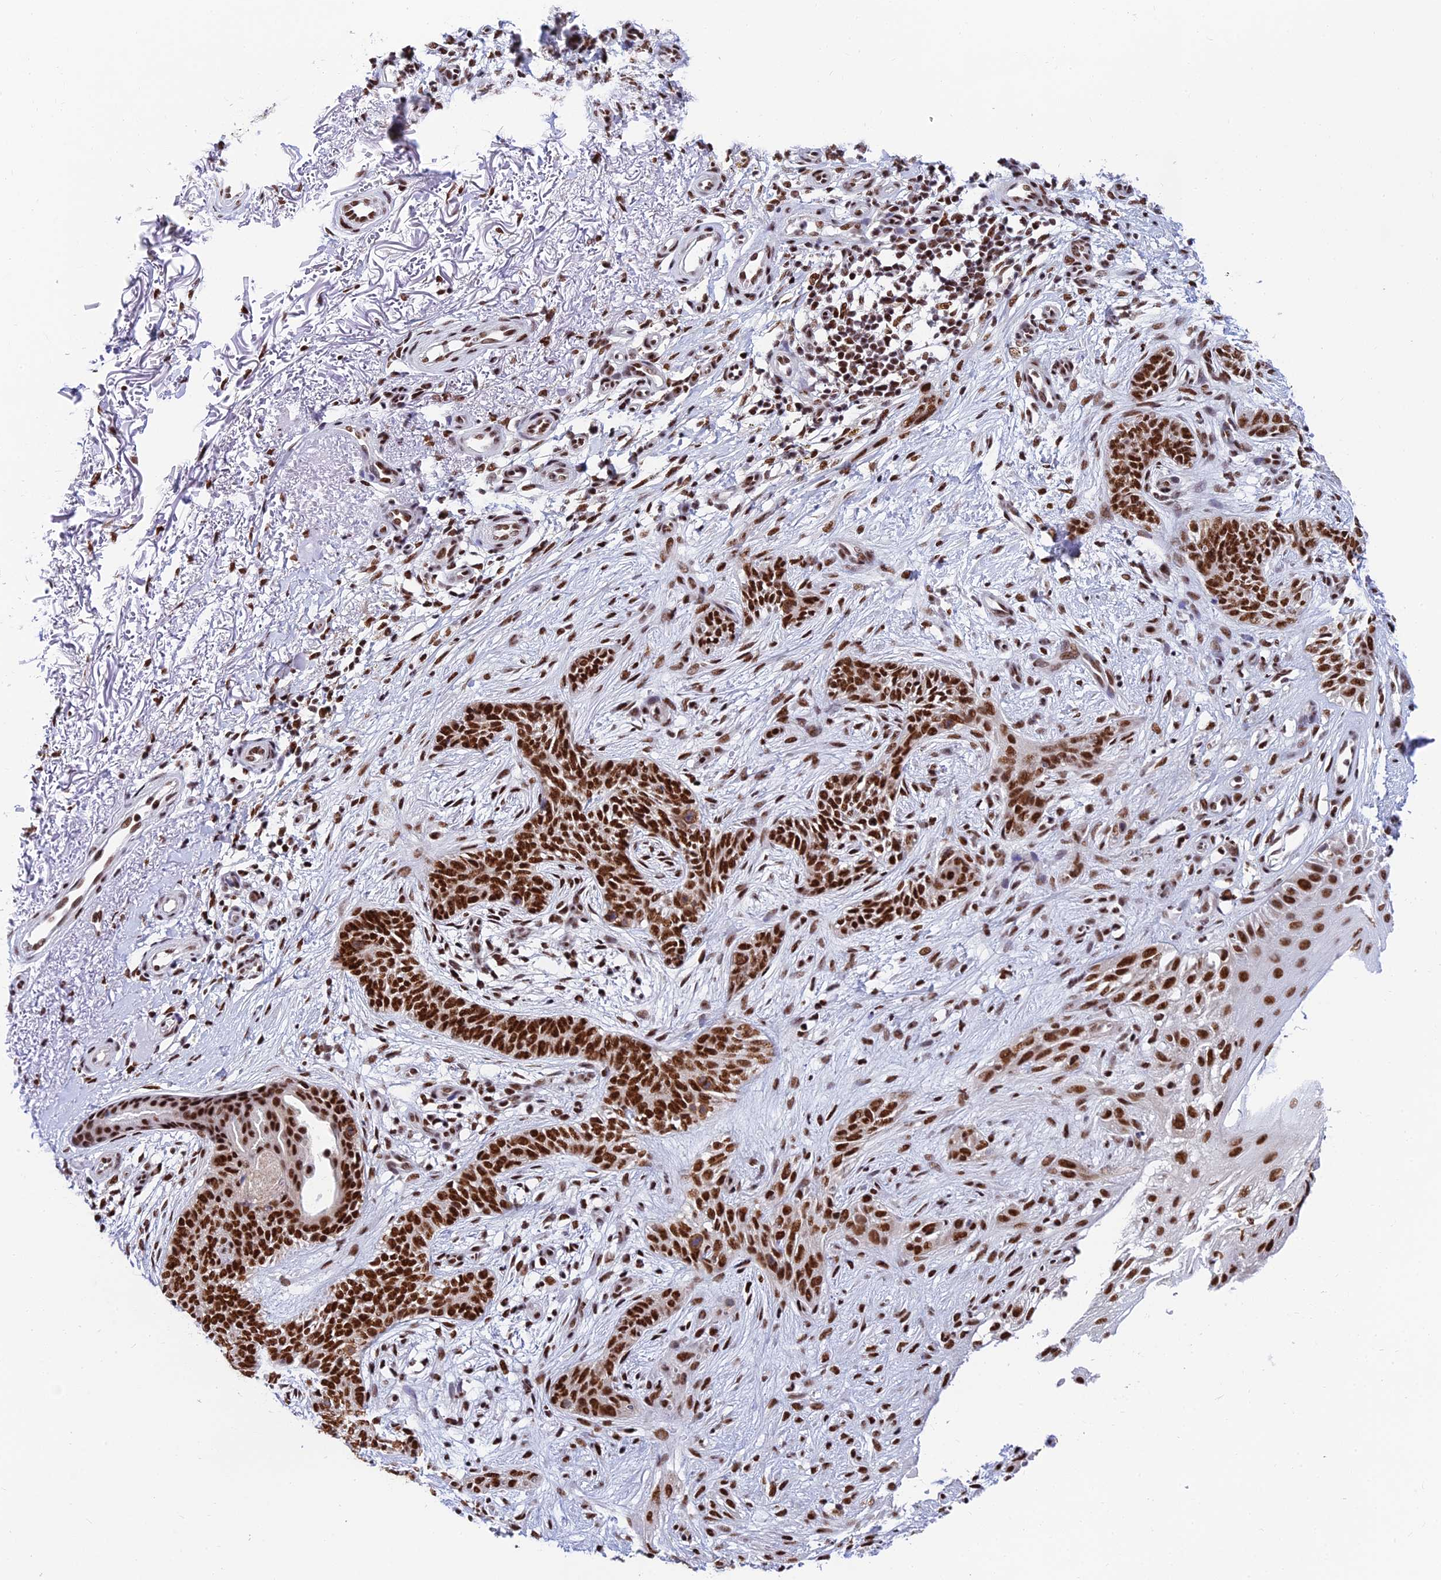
{"staining": {"intensity": "strong", "quantity": ">75%", "location": "nuclear"}, "tissue": "skin cancer", "cell_type": "Tumor cells", "image_type": "cancer", "snomed": [{"axis": "morphology", "description": "Basal cell carcinoma"}, {"axis": "topography", "description": "Skin"}], "caption": "Brown immunohistochemical staining in human skin cancer reveals strong nuclear staining in approximately >75% of tumor cells. (Stains: DAB in brown, nuclei in blue, Microscopy: brightfield microscopy at high magnification).", "gene": "USP22", "patient": {"sex": "female", "age": 82}}